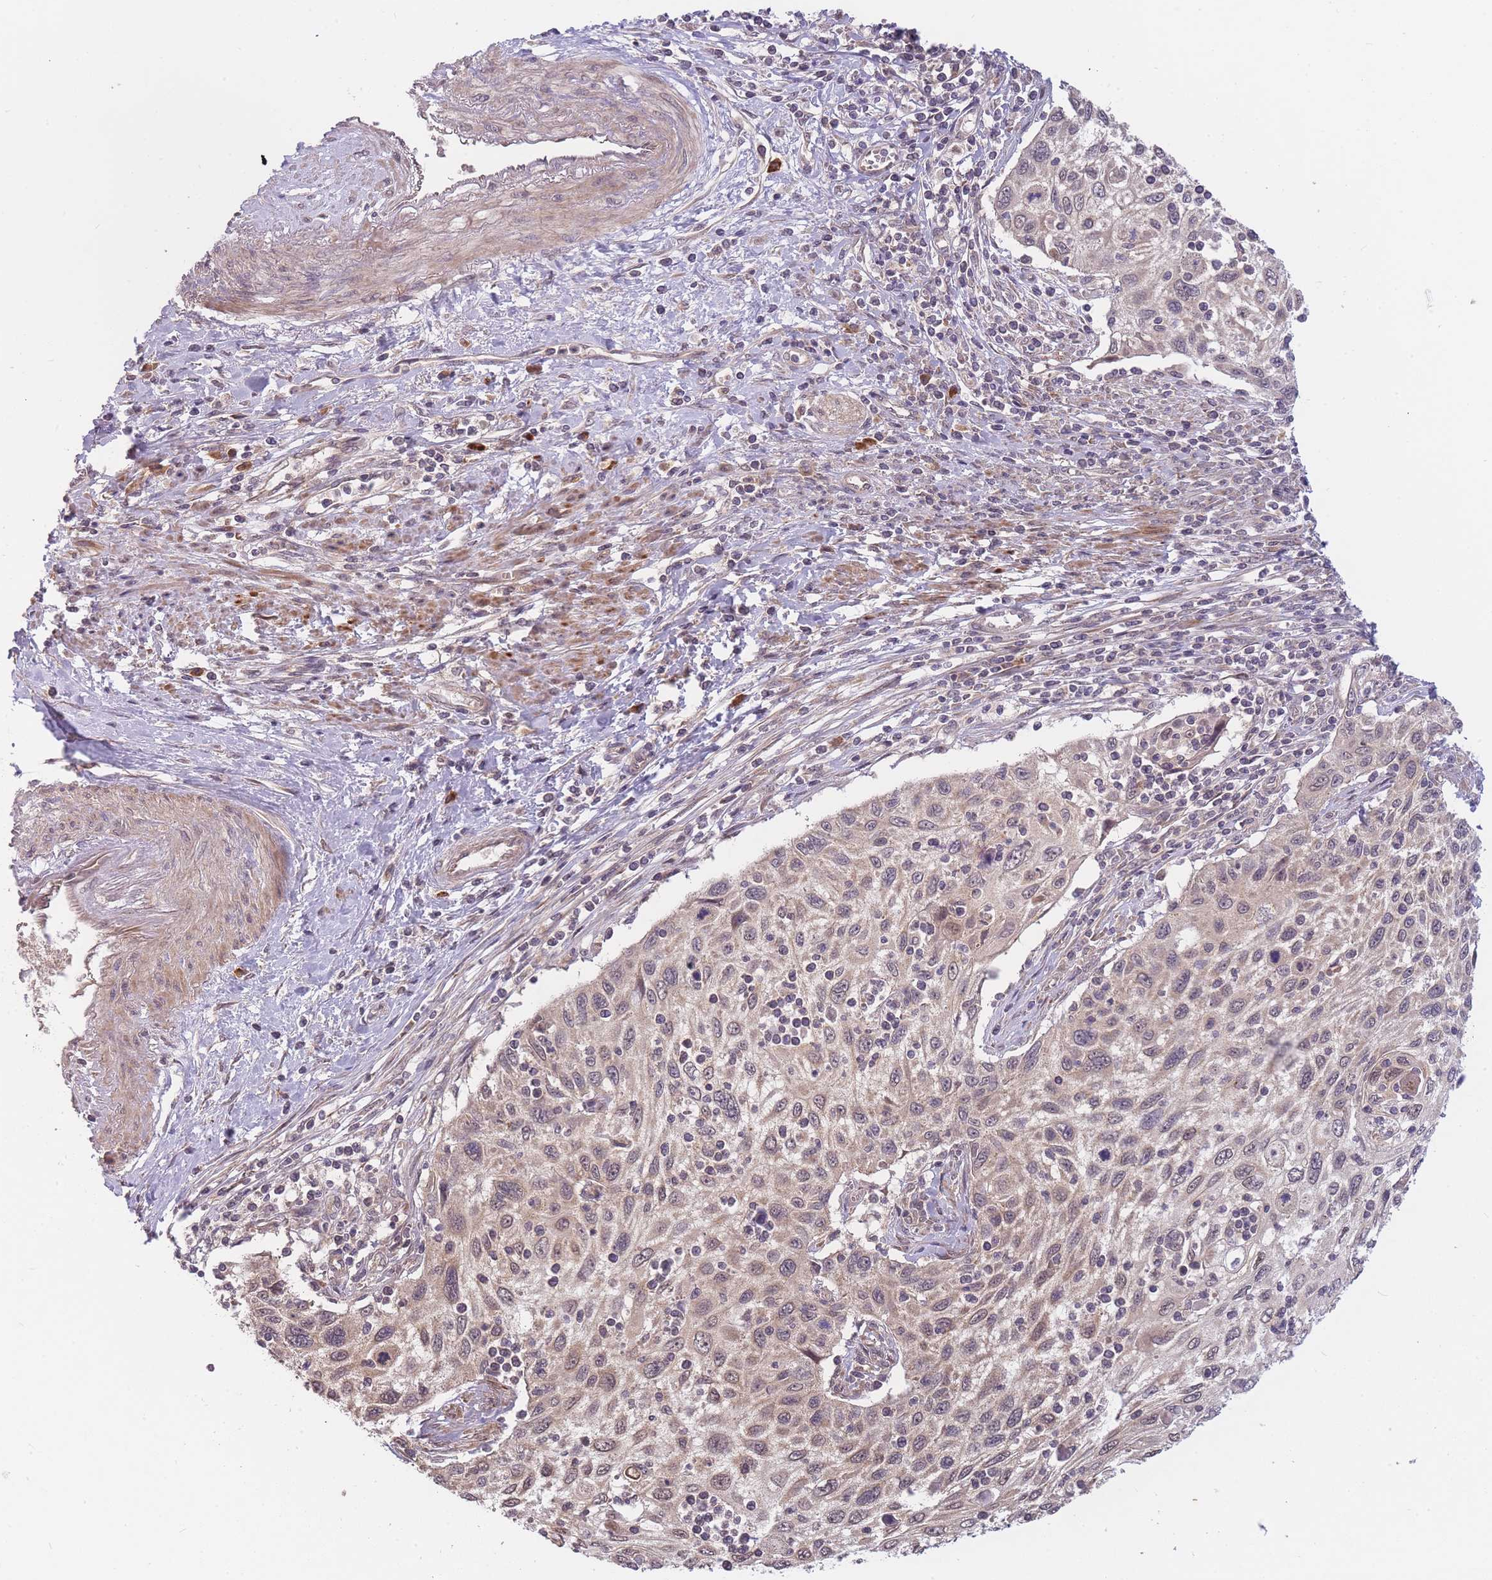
{"staining": {"intensity": "weak", "quantity": "25%-75%", "location": "cytoplasmic/membranous,nuclear"}, "tissue": "cervical cancer", "cell_type": "Tumor cells", "image_type": "cancer", "snomed": [{"axis": "morphology", "description": "Squamous cell carcinoma, NOS"}, {"axis": "topography", "description": "Cervix"}], "caption": "Protein analysis of cervical squamous cell carcinoma tissue displays weak cytoplasmic/membranous and nuclear staining in approximately 25%-75% of tumor cells. The staining was performed using DAB (3,3'-diaminobenzidine), with brown indicating positive protein expression. Nuclei are stained blue with hematoxylin.", "gene": "SMC6", "patient": {"sex": "female", "age": 70}}